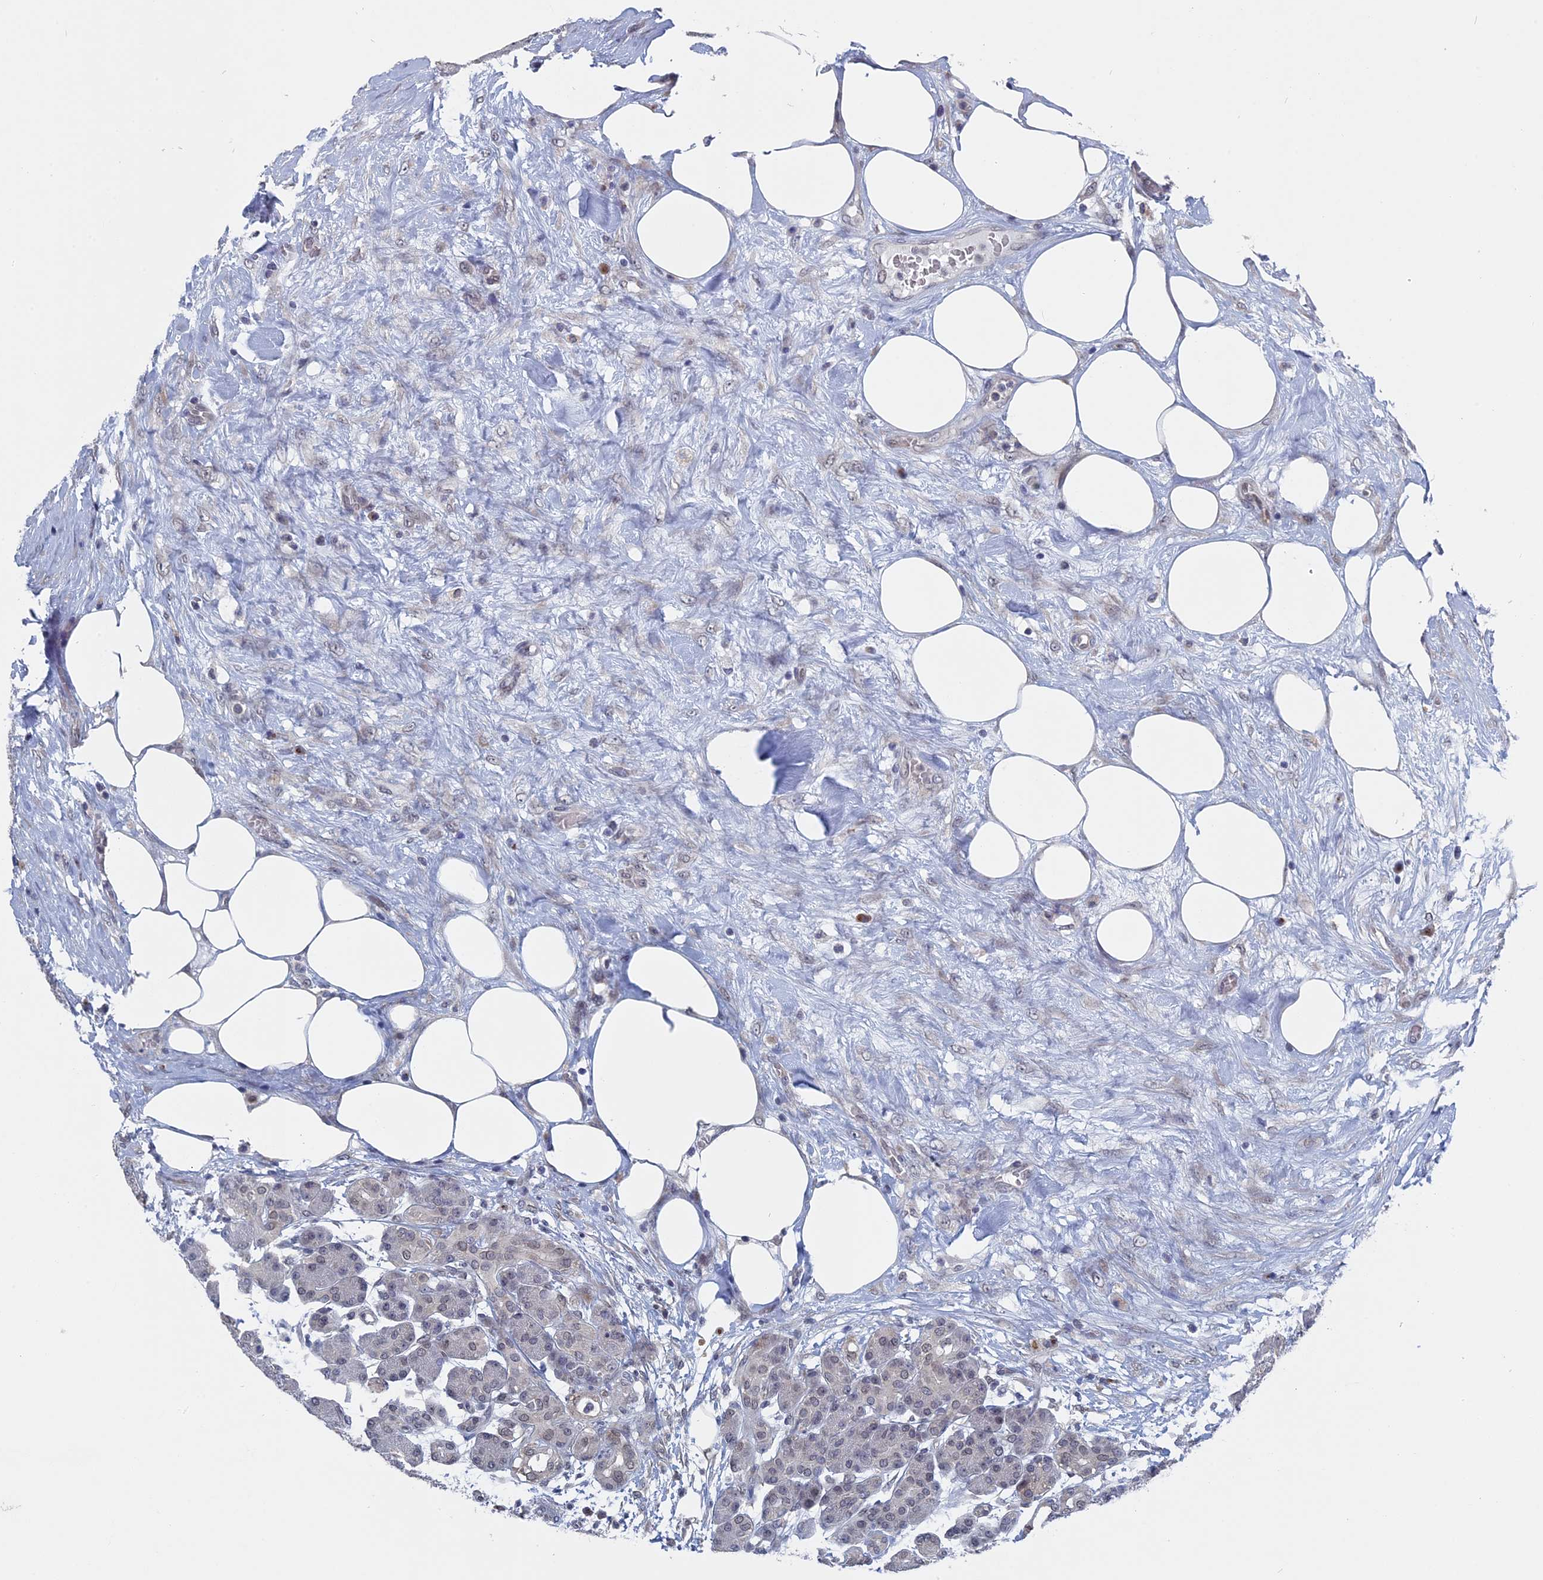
{"staining": {"intensity": "negative", "quantity": "none", "location": "none"}, "tissue": "pancreas", "cell_type": "Exocrine glandular cells", "image_type": "normal", "snomed": [{"axis": "morphology", "description": "Normal tissue, NOS"}, {"axis": "topography", "description": "Pancreas"}], "caption": "DAB (3,3'-diaminobenzidine) immunohistochemical staining of benign human pancreas reveals no significant expression in exocrine glandular cells. Brightfield microscopy of IHC stained with DAB (brown) and hematoxylin (blue), captured at high magnification.", "gene": "MTRF1", "patient": {"sex": "male", "age": 63}}